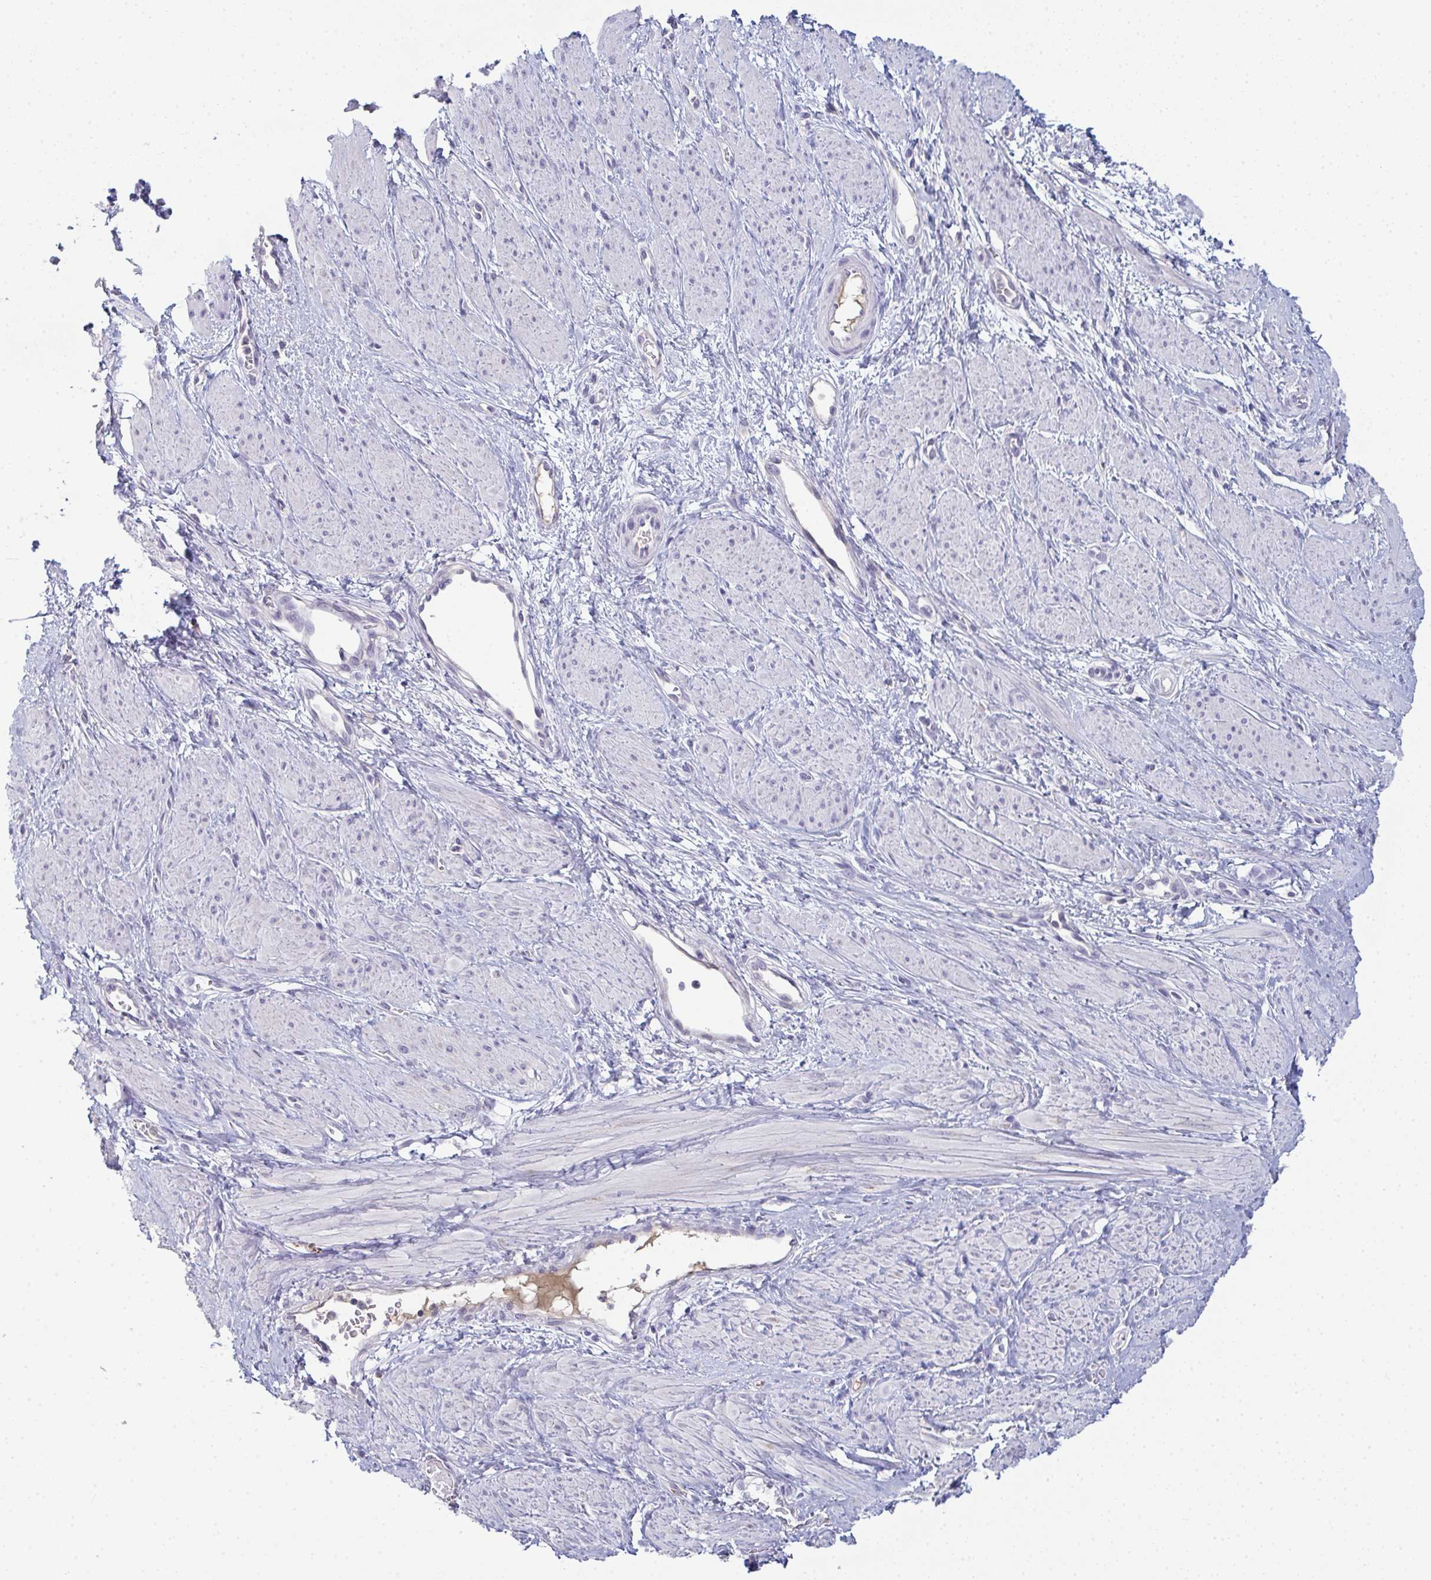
{"staining": {"intensity": "negative", "quantity": "none", "location": "none"}, "tissue": "smooth muscle", "cell_type": "Smooth muscle cells", "image_type": "normal", "snomed": [{"axis": "morphology", "description": "Normal tissue, NOS"}, {"axis": "topography", "description": "Smooth muscle"}, {"axis": "topography", "description": "Uterus"}], "caption": "This is a photomicrograph of IHC staining of benign smooth muscle, which shows no staining in smooth muscle cells. The staining was performed using DAB (3,3'-diaminobenzidine) to visualize the protein expression in brown, while the nuclei were stained in blue with hematoxylin (Magnification: 20x).", "gene": "ADAM21", "patient": {"sex": "female", "age": 39}}